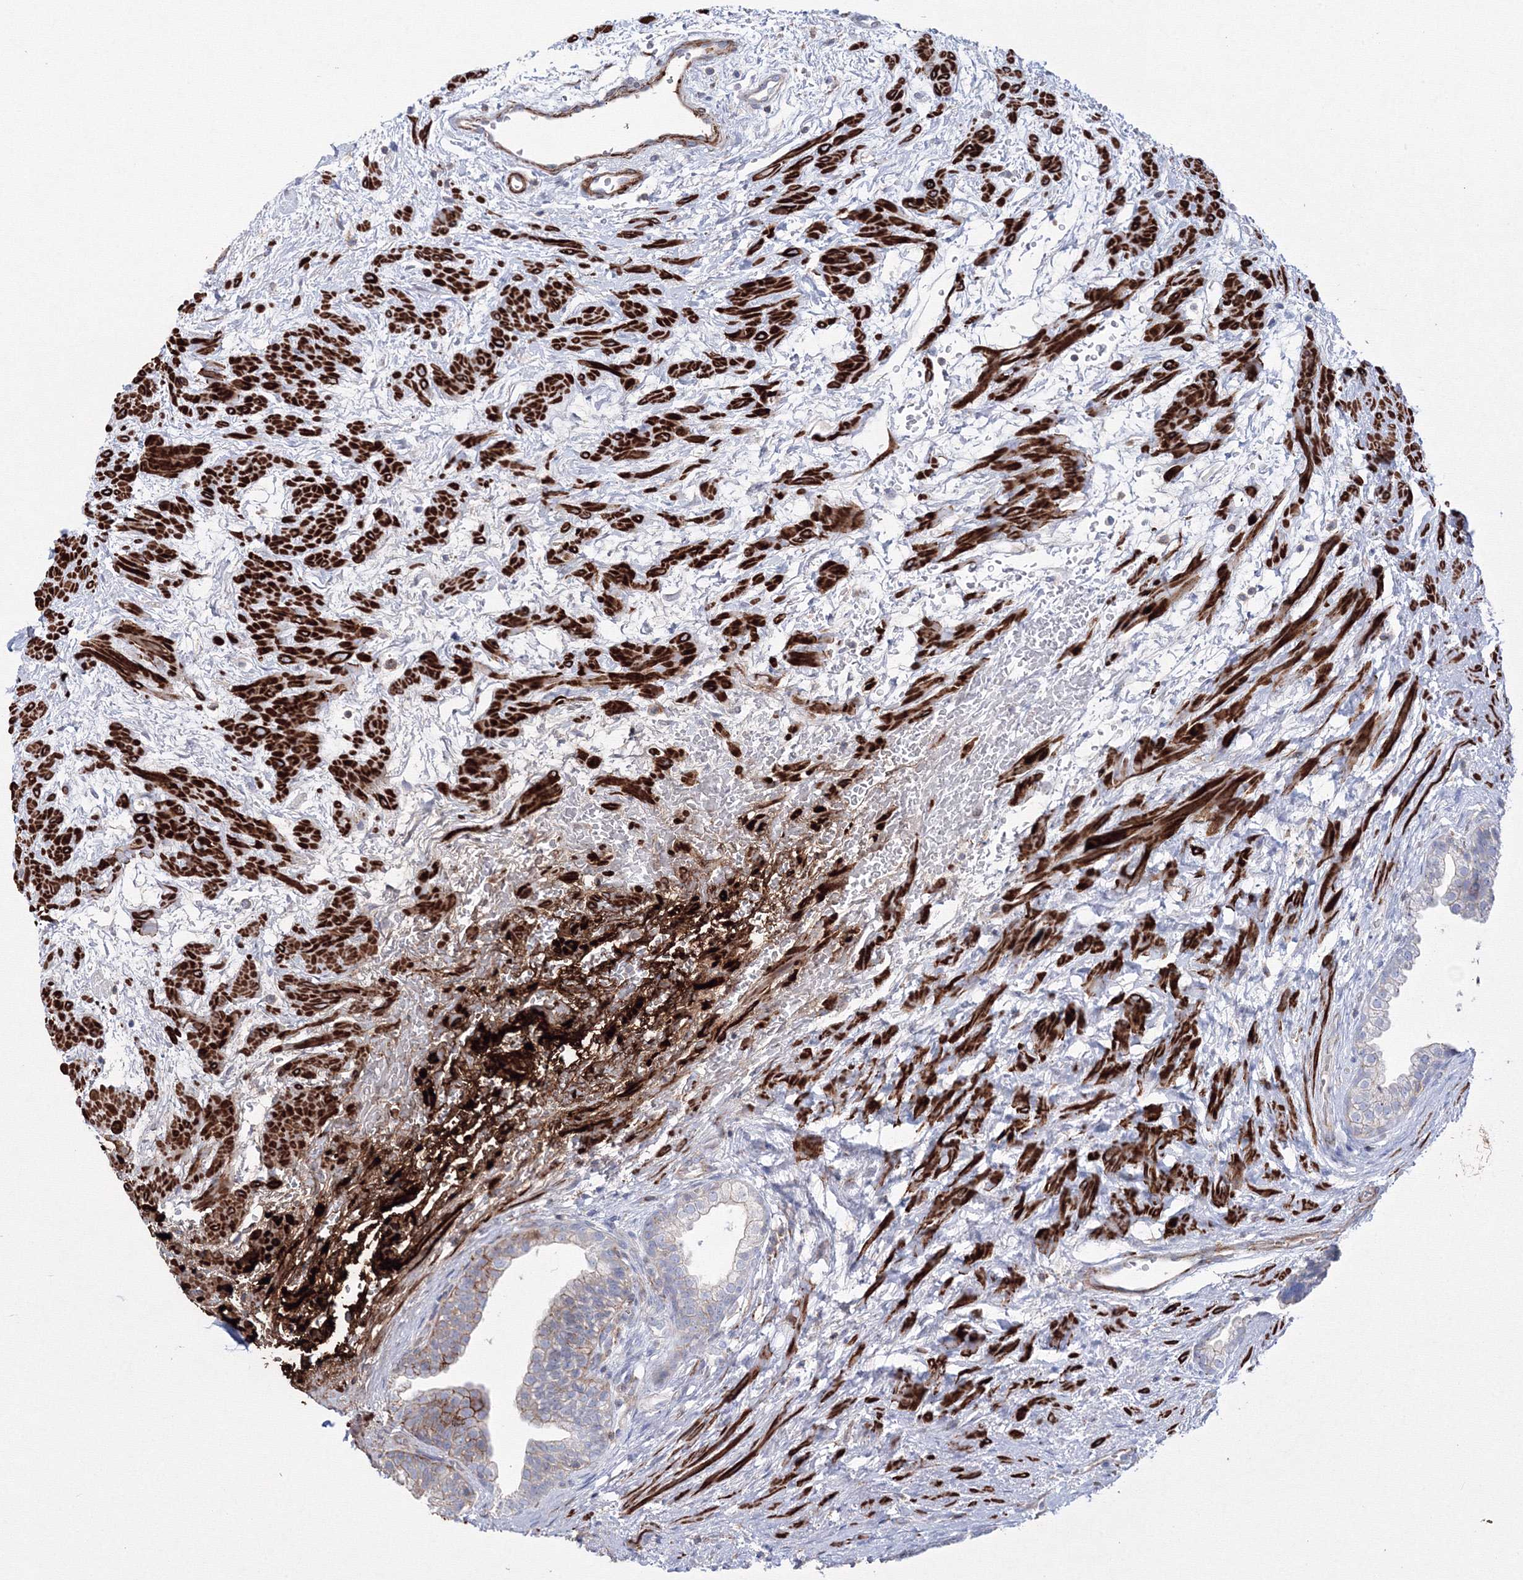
{"staining": {"intensity": "moderate", "quantity": "<25%", "location": "cytoplasmic/membranous"}, "tissue": "prostate", "cell_type": "Glandular cells", "image_type": "normal", "snomed": [{"axis": "morphology", "description": "Normal tissue, NOS"}, {"axis": "topography", "description": "Prostate"}], "caption": "Prostate stained with immunohistochemistry displays moderate cytoplasmic/membranous positivity in about <25% of glandular cells.", "gene": "GPR82", "patient": {"sex": "male", "age": 48}}